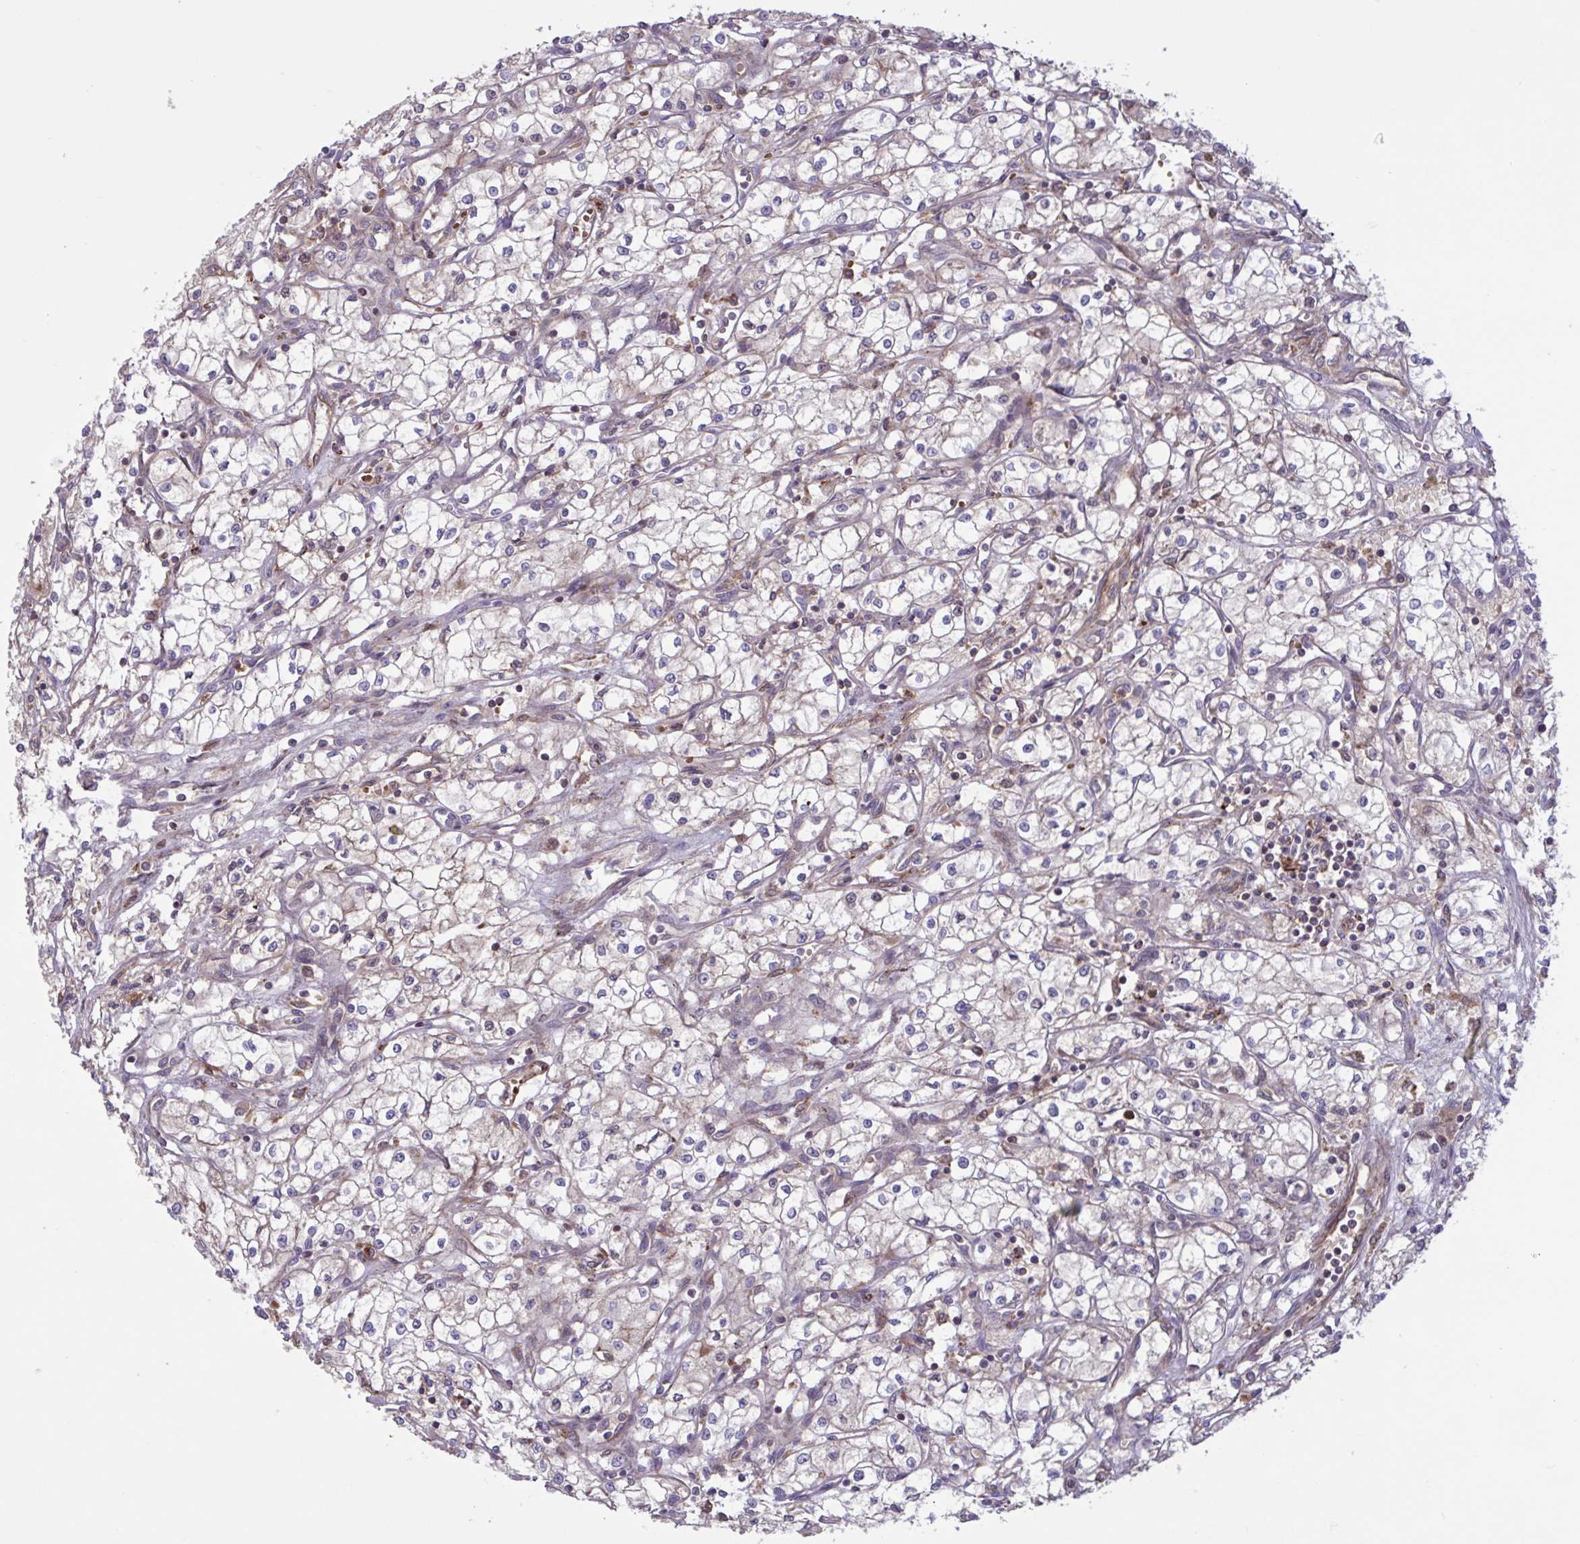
{"staining": {"intensity": "negative", "quantity": "none", "location": "none"}, "tissue": "renal cancer", "cell_type": "Tumor cells", "image_type": "cancer", "snomed": [{"axis": "morphology", "description": "Adenocarcinoma, NOS"}, {"axis": "topography", "description": "Kidney"}], "caption": "Tumor cells show no significant staining in renal cancer.", "gene": "IL1R1", "patient": {"sex": "male", "age": 59}}